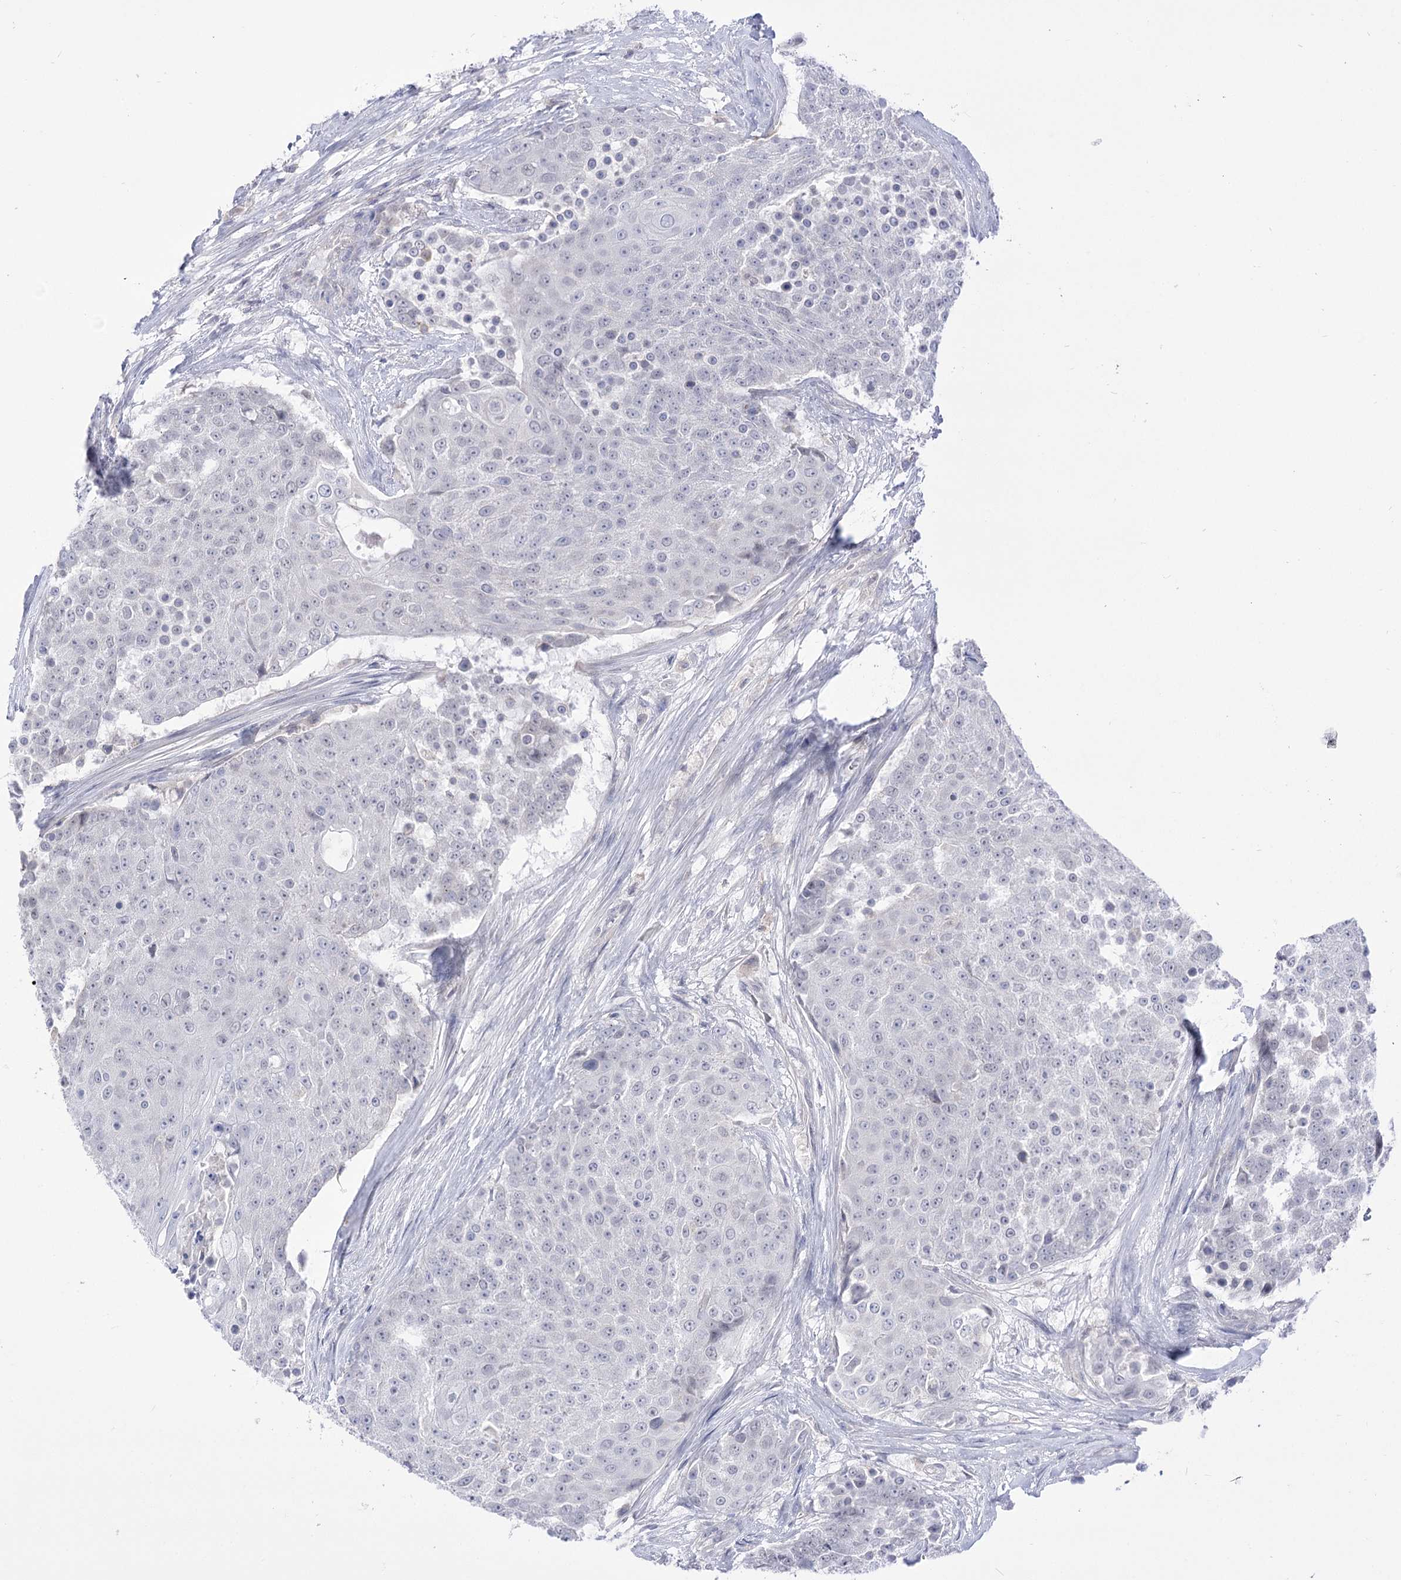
{"staining": {"intensity": "negative", "quantity": "none", "location": "none"}, "tissue": "urothelial cancer", "cell_type": "Tumor cells", "image_type": "cancer", "snomed": [{"axis": "morphology", "description": "Urothelial carcinoma, High grade"}, {"axis": "topography", "description": "Urinary bladder"}], "caption": "High power microscopy histopathology image of an immunohistochemistry photomicrograph of urothelial cancer, revealing no significant staining in tumor cells.", "gene": "HELT", "patient": {"sex": "female", "age": 63}}